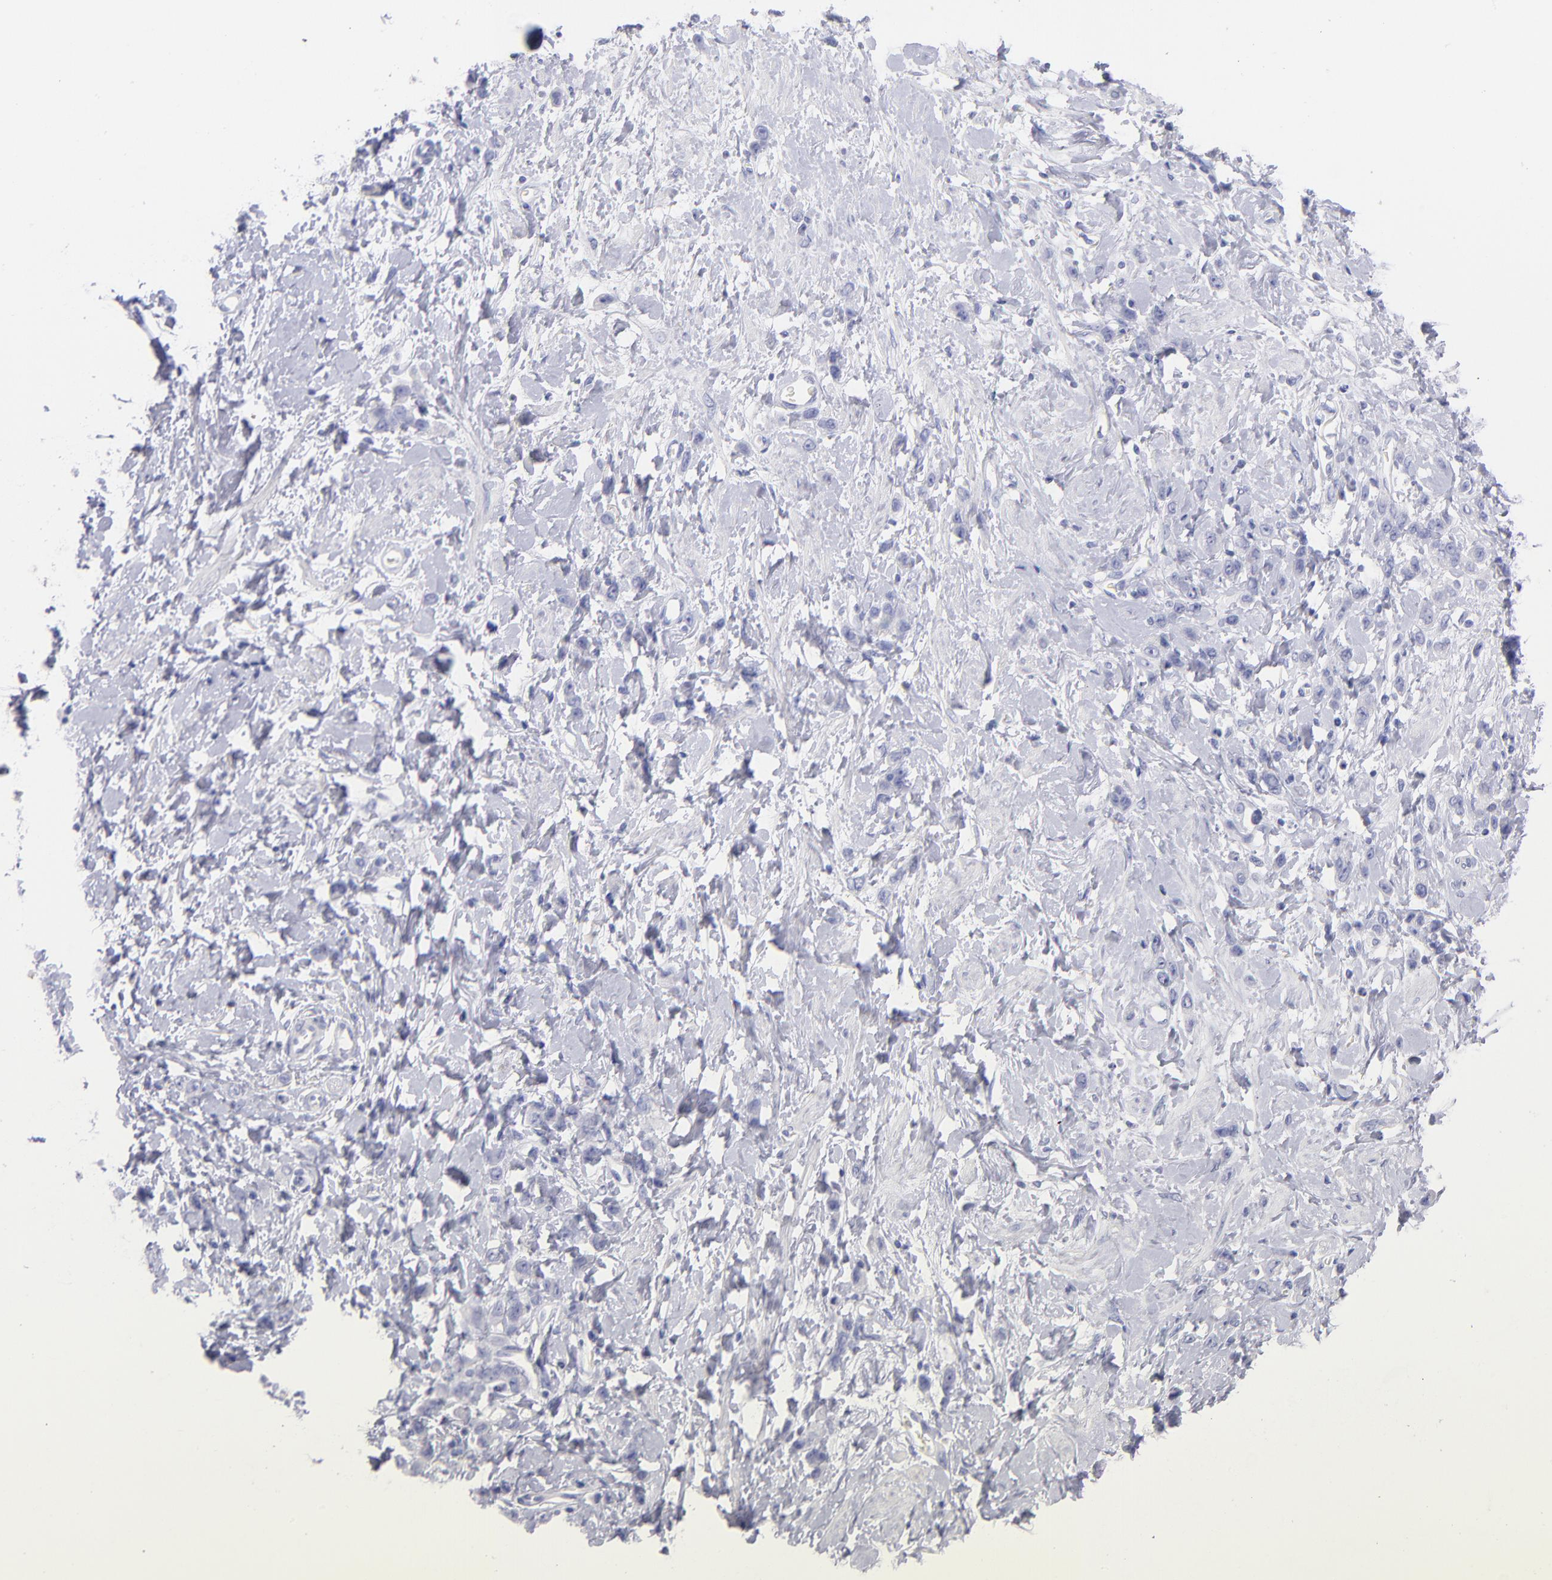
{"staining": {"intensity": "negative", "quantity": "none", "location": "none"}, "tissue": "stomach cancer", "cell_type": "Tumor cells", "image_type": "cancer", "snomed": [{"axis": "morphology", "description": "Normal tissue, NOS"}, {"axis": "morphology", "description": "Adenocarcinoma, NOS"}, {"axis": "topography", "description": "Stomach"}], "caption": "Photomicrograph shows no significant protein positivity in tumor cells of stomach cancer.", "gene": "SCGN", "patient": {"sex": "male", "age": 82}}